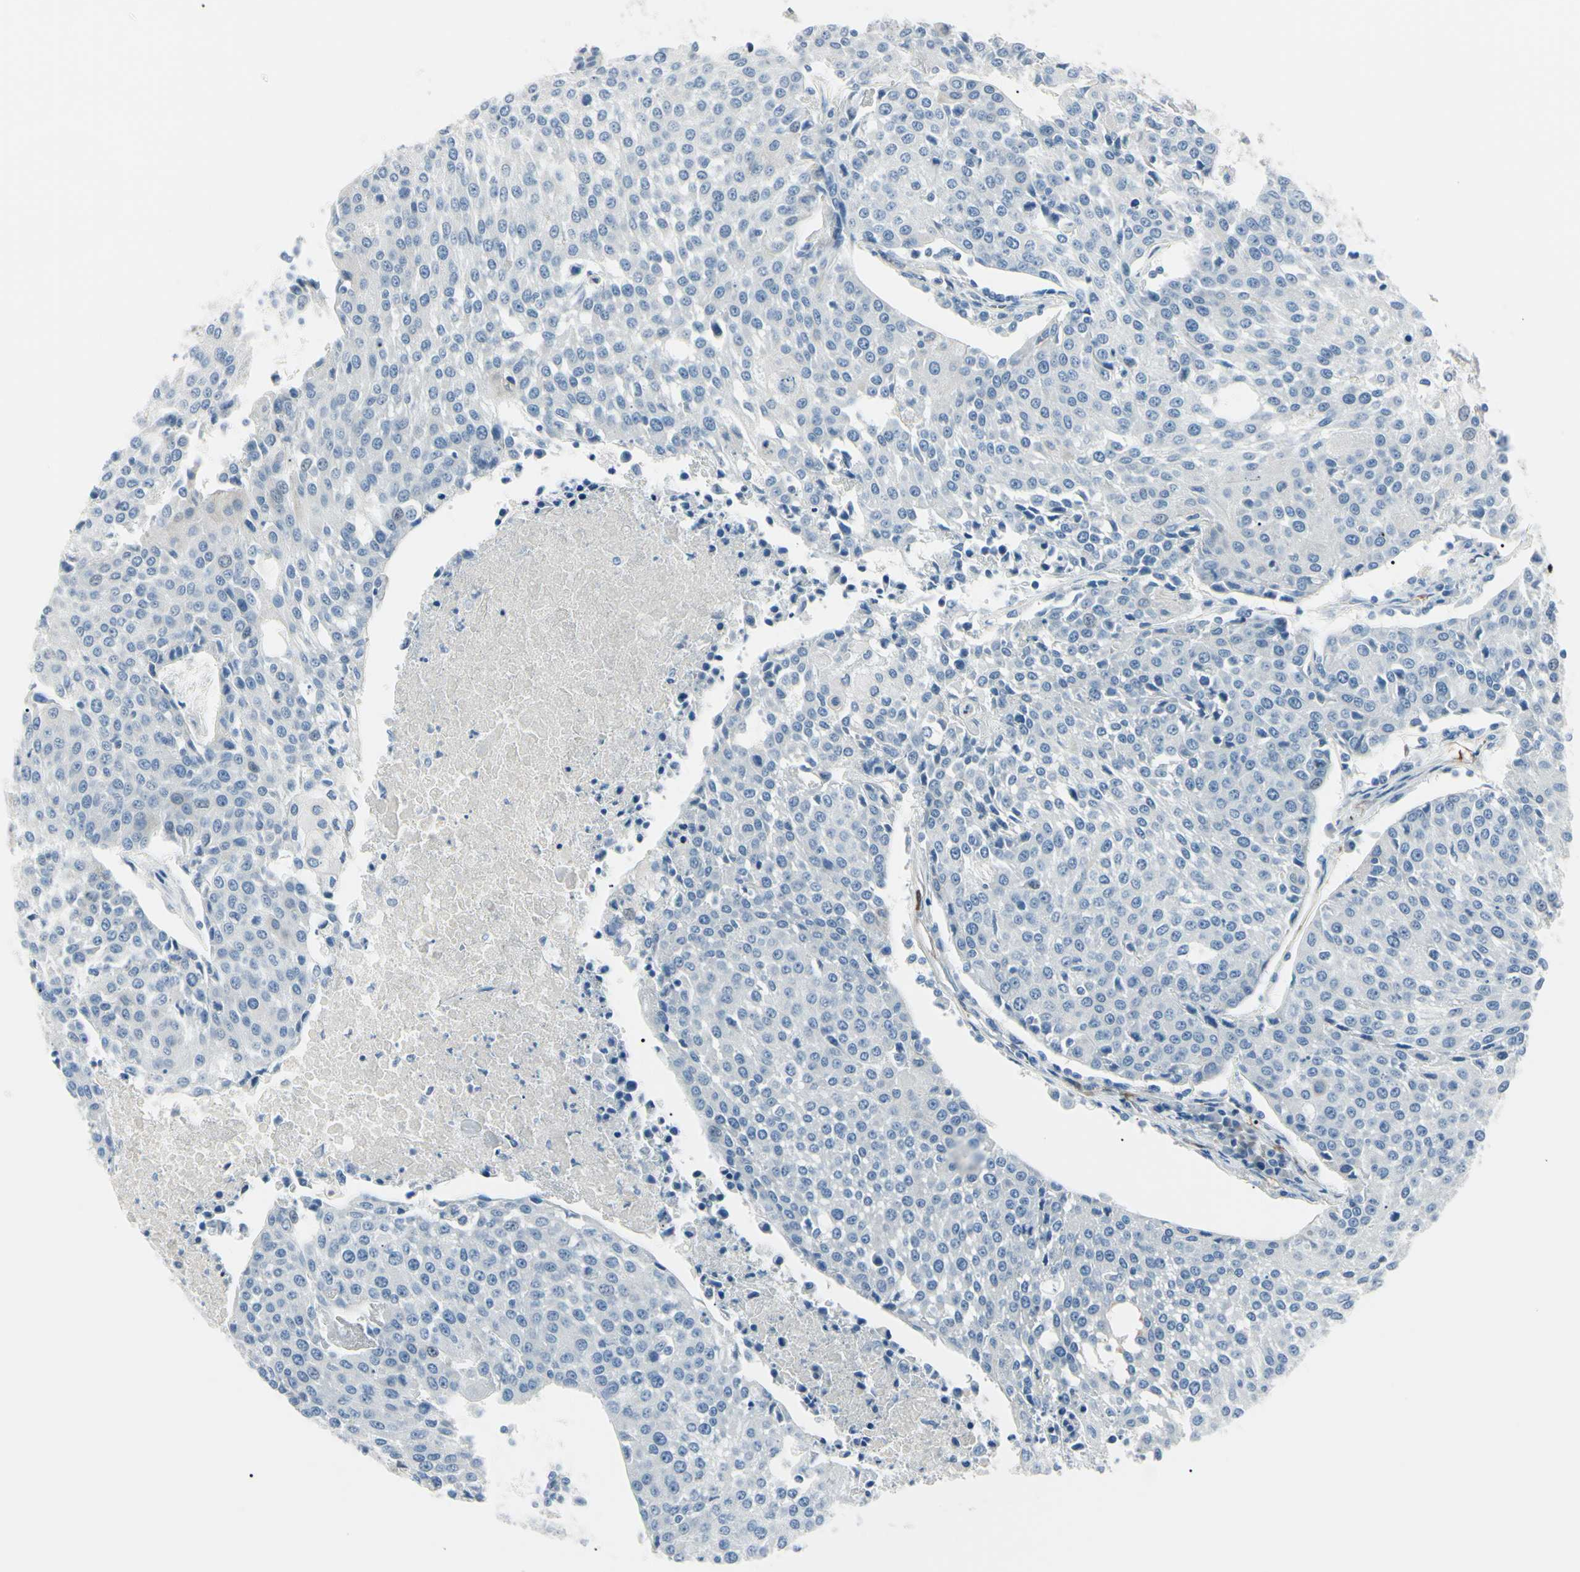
{"staining": {"intensity": "negative", "quantity": "none", "location": "none"}, "tissue": "urothelial cancer", "cell_type": "Tumor cells", "image_type": "cancer", "snomed": [{"axis": "morphology", "description": "Urothelial carcinoma, High grade"}, {"axis": "topography", "description": "Urinary bladder"}], "caption": "This is an IHC micrograph of human urothelial cancer. There is no staining in tumor cells.", "gene": "CA2", "patient": {"sex": "female", "age": 85}}